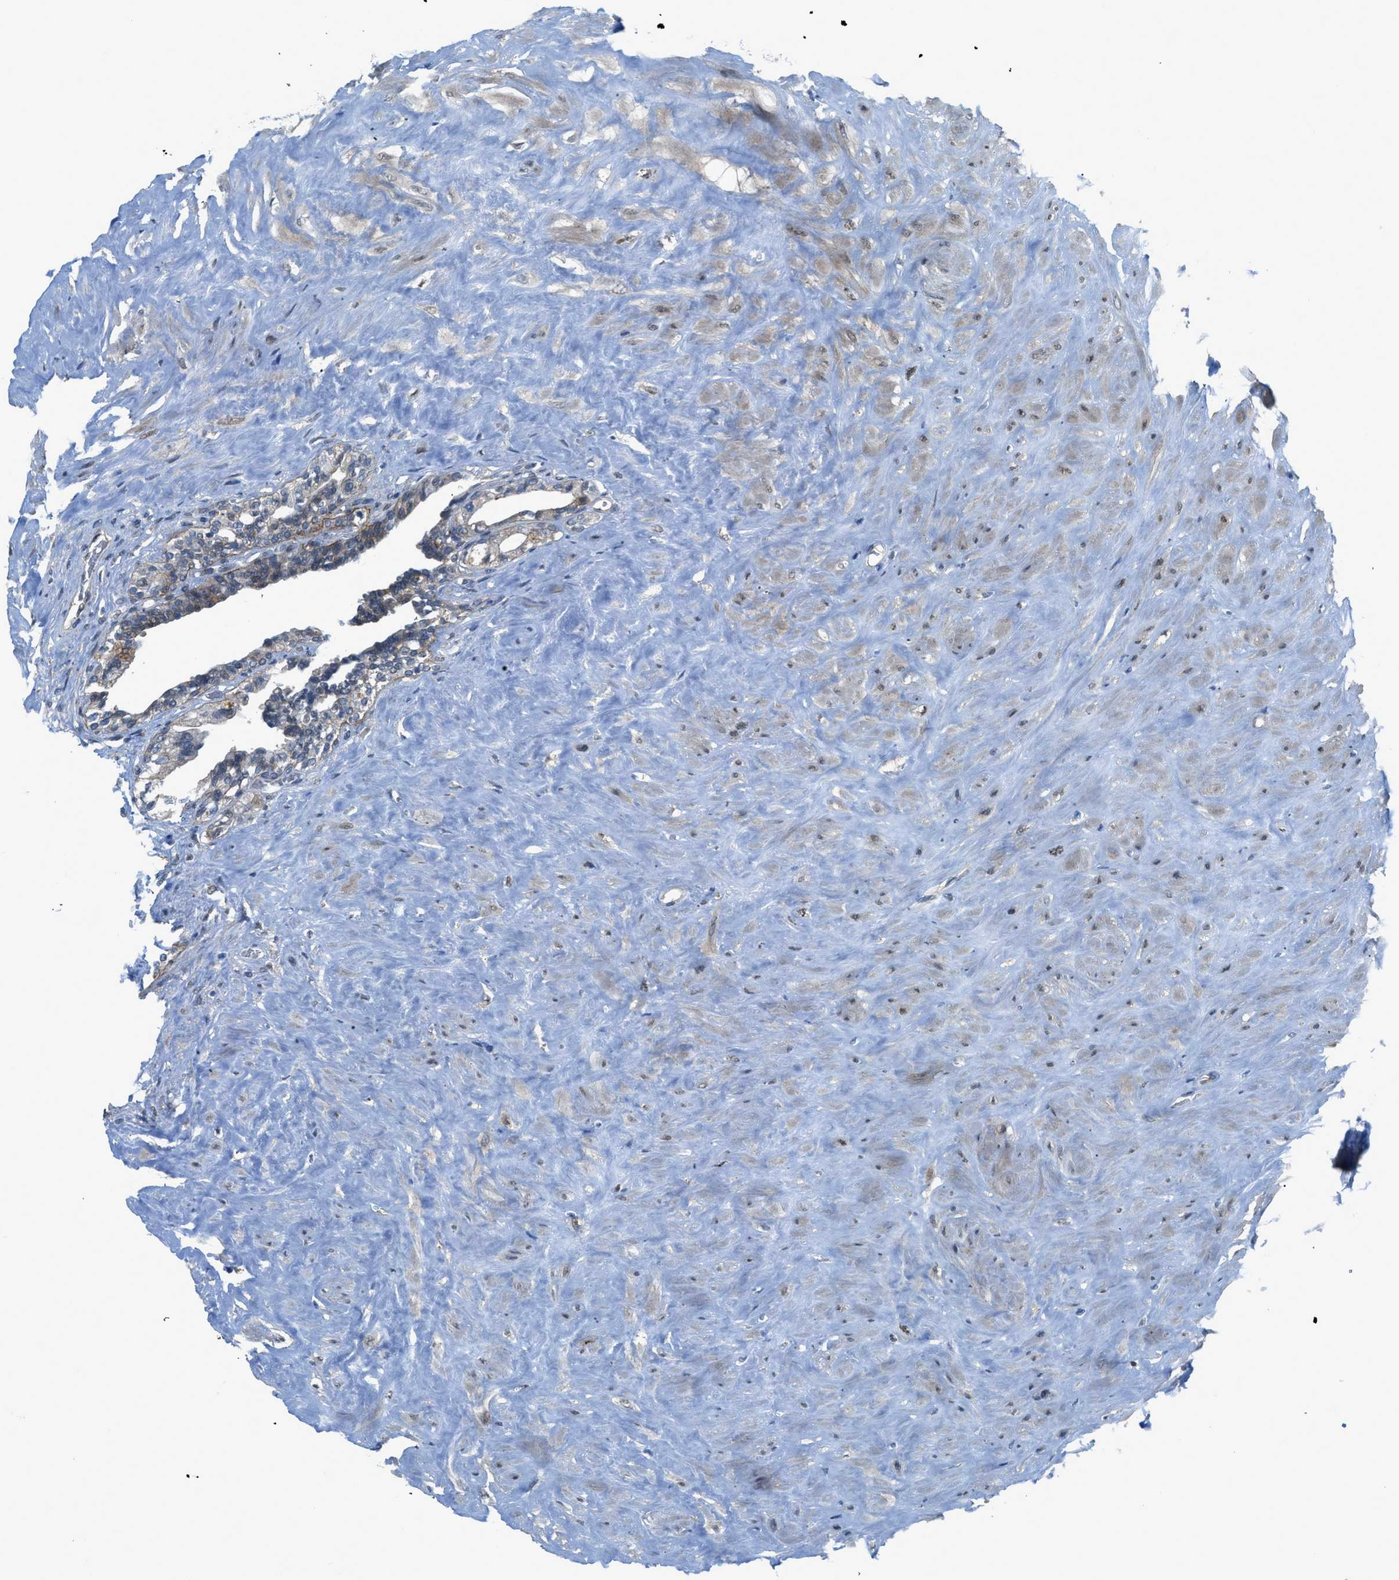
{"staining": {"intensity": "weak", "quantity": "25%-75%", "location": "cytoplasmic/membranous"}, "tissue": "seminal vesicle", "cell_type": "Glandular cells", "image_type": "normal", "snomed": [{"axis": "morphology", "description": "Normal tissue, NOS"}, {"axis": "topography", "description": "Seminal veicle"}], "caption": "Immunohistochemistry (IHC) (DAB (3,3'-diaminobenzidine)) staining of unremarkable seminal vesicle demonstrates weak cytoplasmic/membranous protein positivity in approximately 25%-75% of glandular cells.", "gene": "PRKN", "patient": {"sex": "male", "age": 63}}